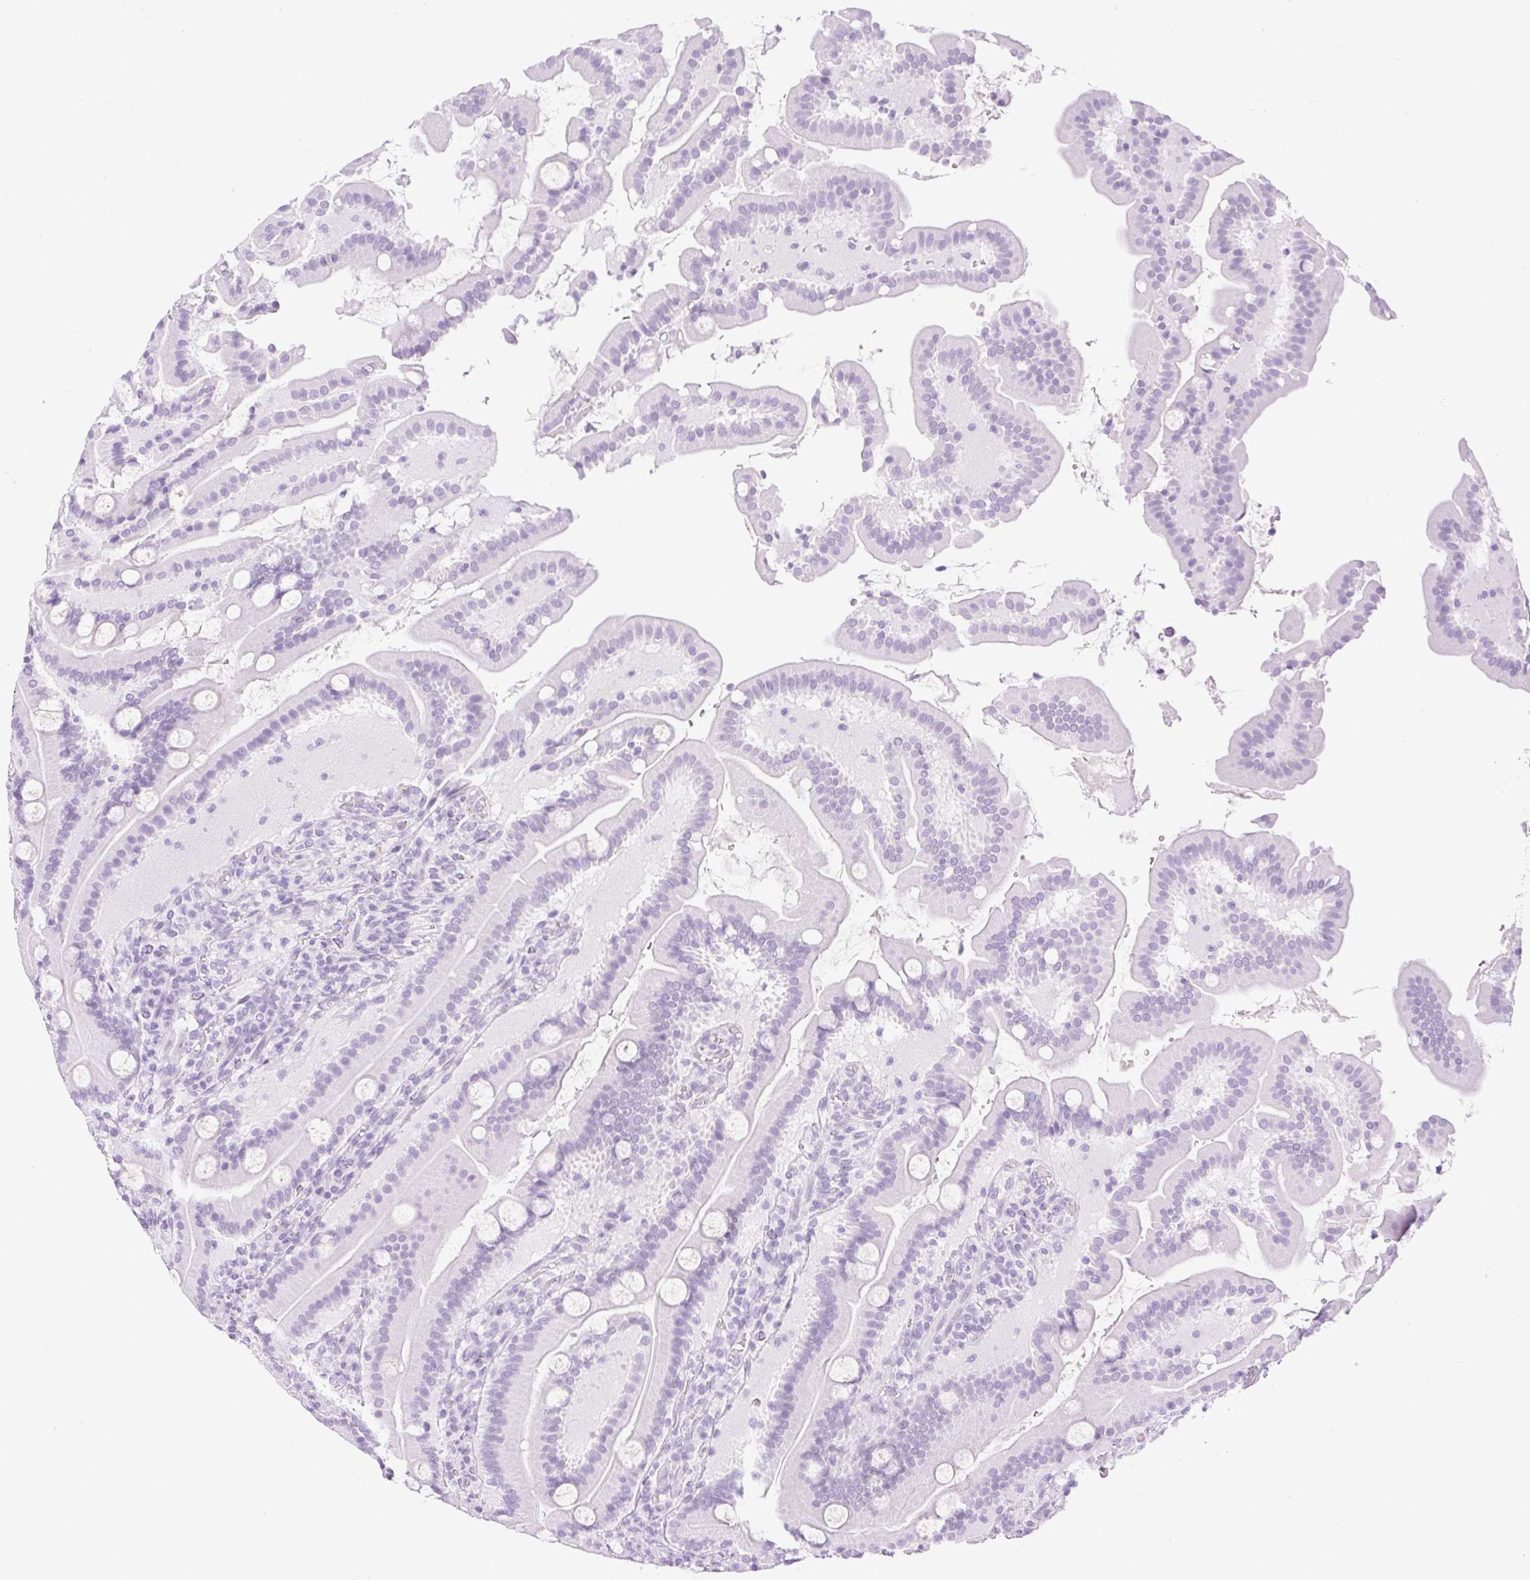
{"staining": {"intensity": "negative", "quantity": "none", "location": "none"}, "tissue": "duodenum", "cell_type": "Glandular cells", "image_type": "normal", "snomed": [{"axis": "morphology", "description": "Normal tissue, NOS"}, {"axis": "topography", "description": "Duodenum"}], "caption": "Immunohistochemistry (IHC) of normal human duodenum exhibits no expression in glandular cells.", "gene": "SPRR4", "patient": {"sex": "male", "age": 55}}